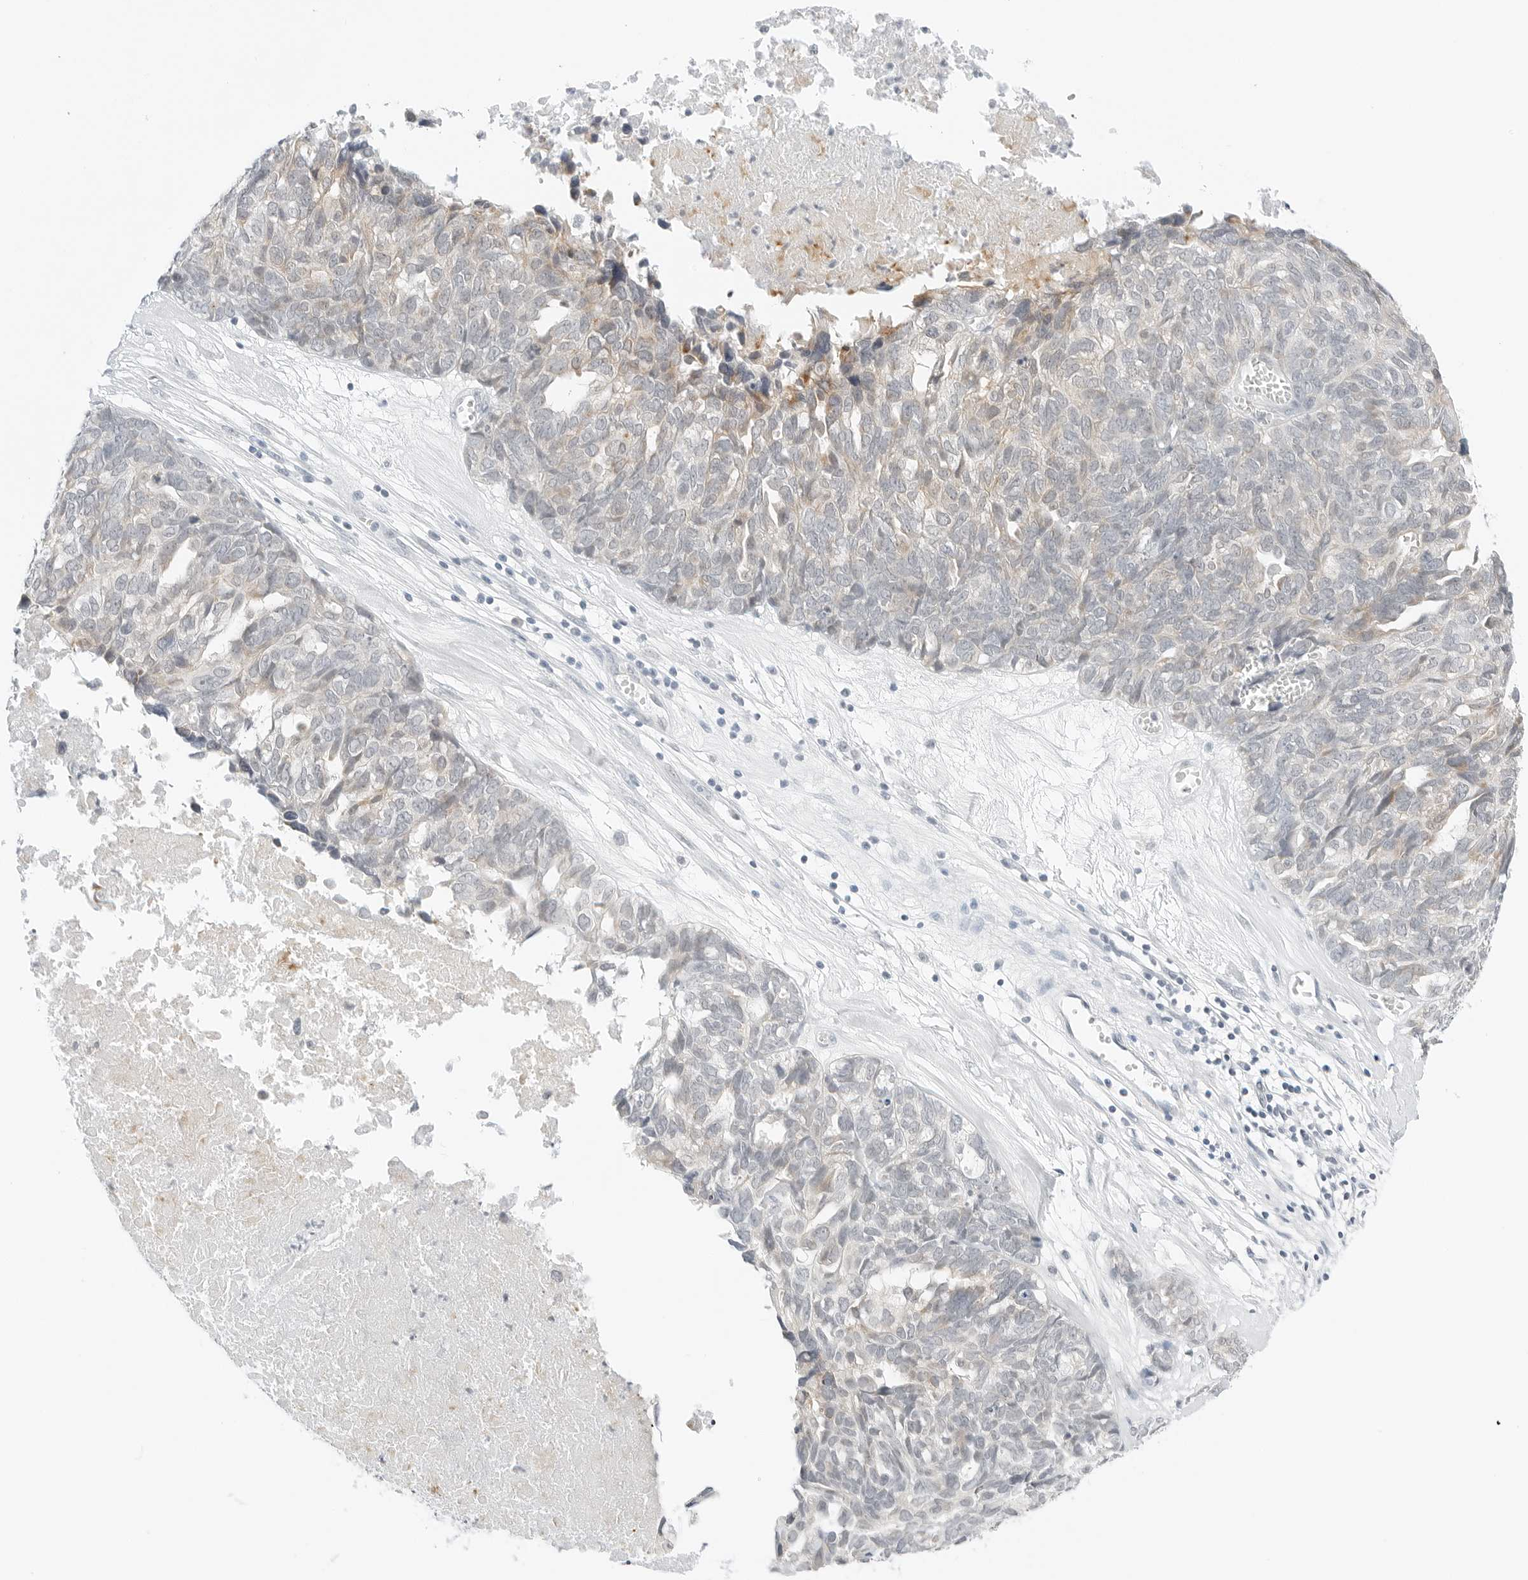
{"staining": {"intensity": "weak", "quantity": "<25%", "location": "cytoplasmic/membranous"}, "tissue": "ovarian cancer", "cell_type": "Tumor cells", "image_type": "cancer", "snomed": [{"axis": "morphology", "description": "Cystadenocarcinoma, serous, NOS"}, {"axis": "topography", "description": "Ovary"}], "caption": "The photomicrograph demonstrates no significant expression in tumor cells of ovarian serous cystadenocarcinoma. Nuclei are stained in blue.", "gene": "CCSAP", "patient": {"sex": "female", "age": 79}}